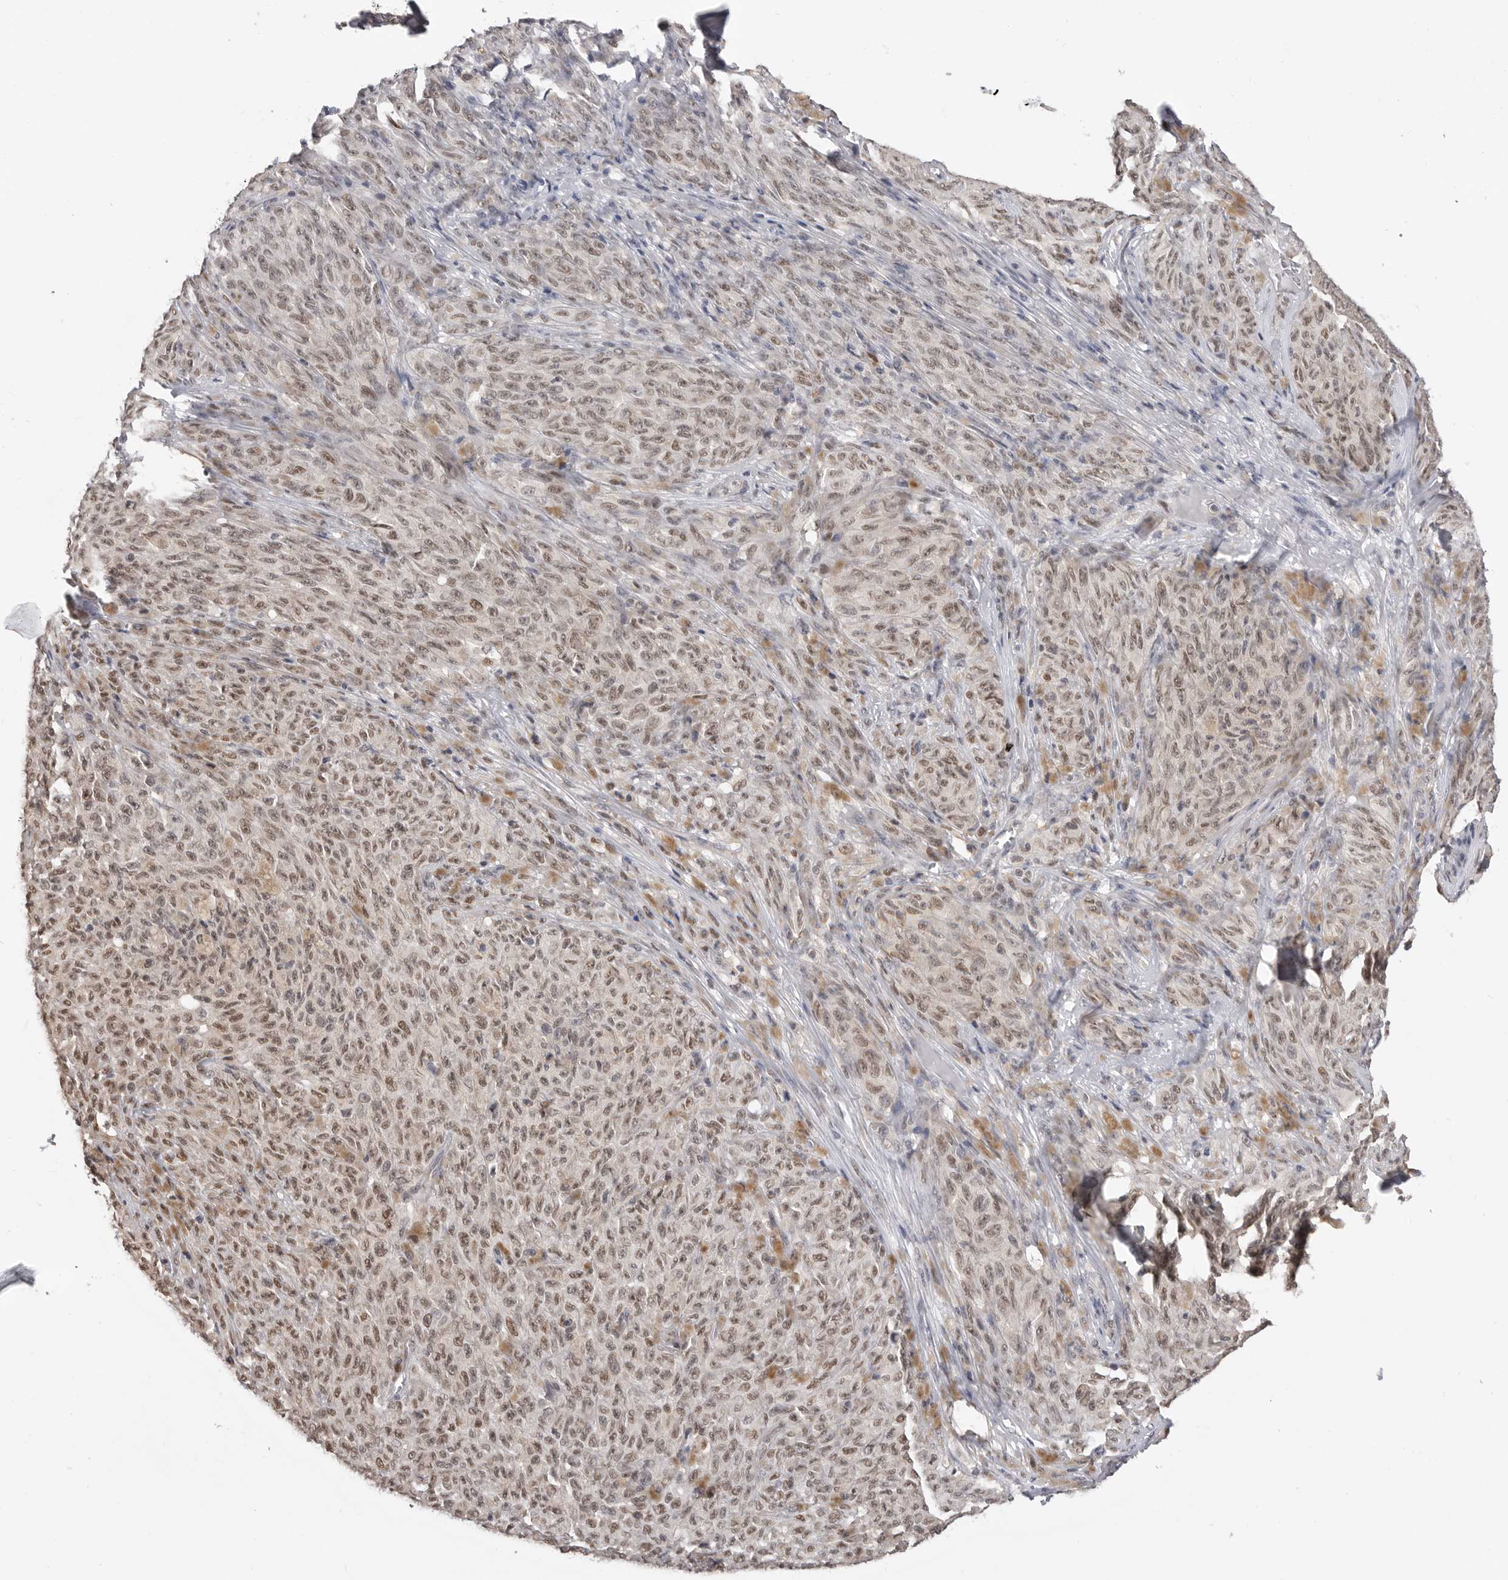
{"staining": {"intensity": "moderate", "quantity": ">75%", "location": "nuclear"}, "tissue": "melanoma", "cell_type": "Tumor cells", "image_type": "cancer", "snomed": [{"axis": "morphology", "description": "Malignant melanoma, NOS"}, {"axis": "topography", "description": "Skin"}], "caption": "Immunohistochemistry histopathology image of neoplastic tissue: human melanoma stained using IHC demonstrates medium levels of moderate protein expression localized specifically in the nuclear of tumor cells, appearing as a nuclear brown color.", "gene": "SMARCC1", "patient": {"sex": "female", "age": 82}}